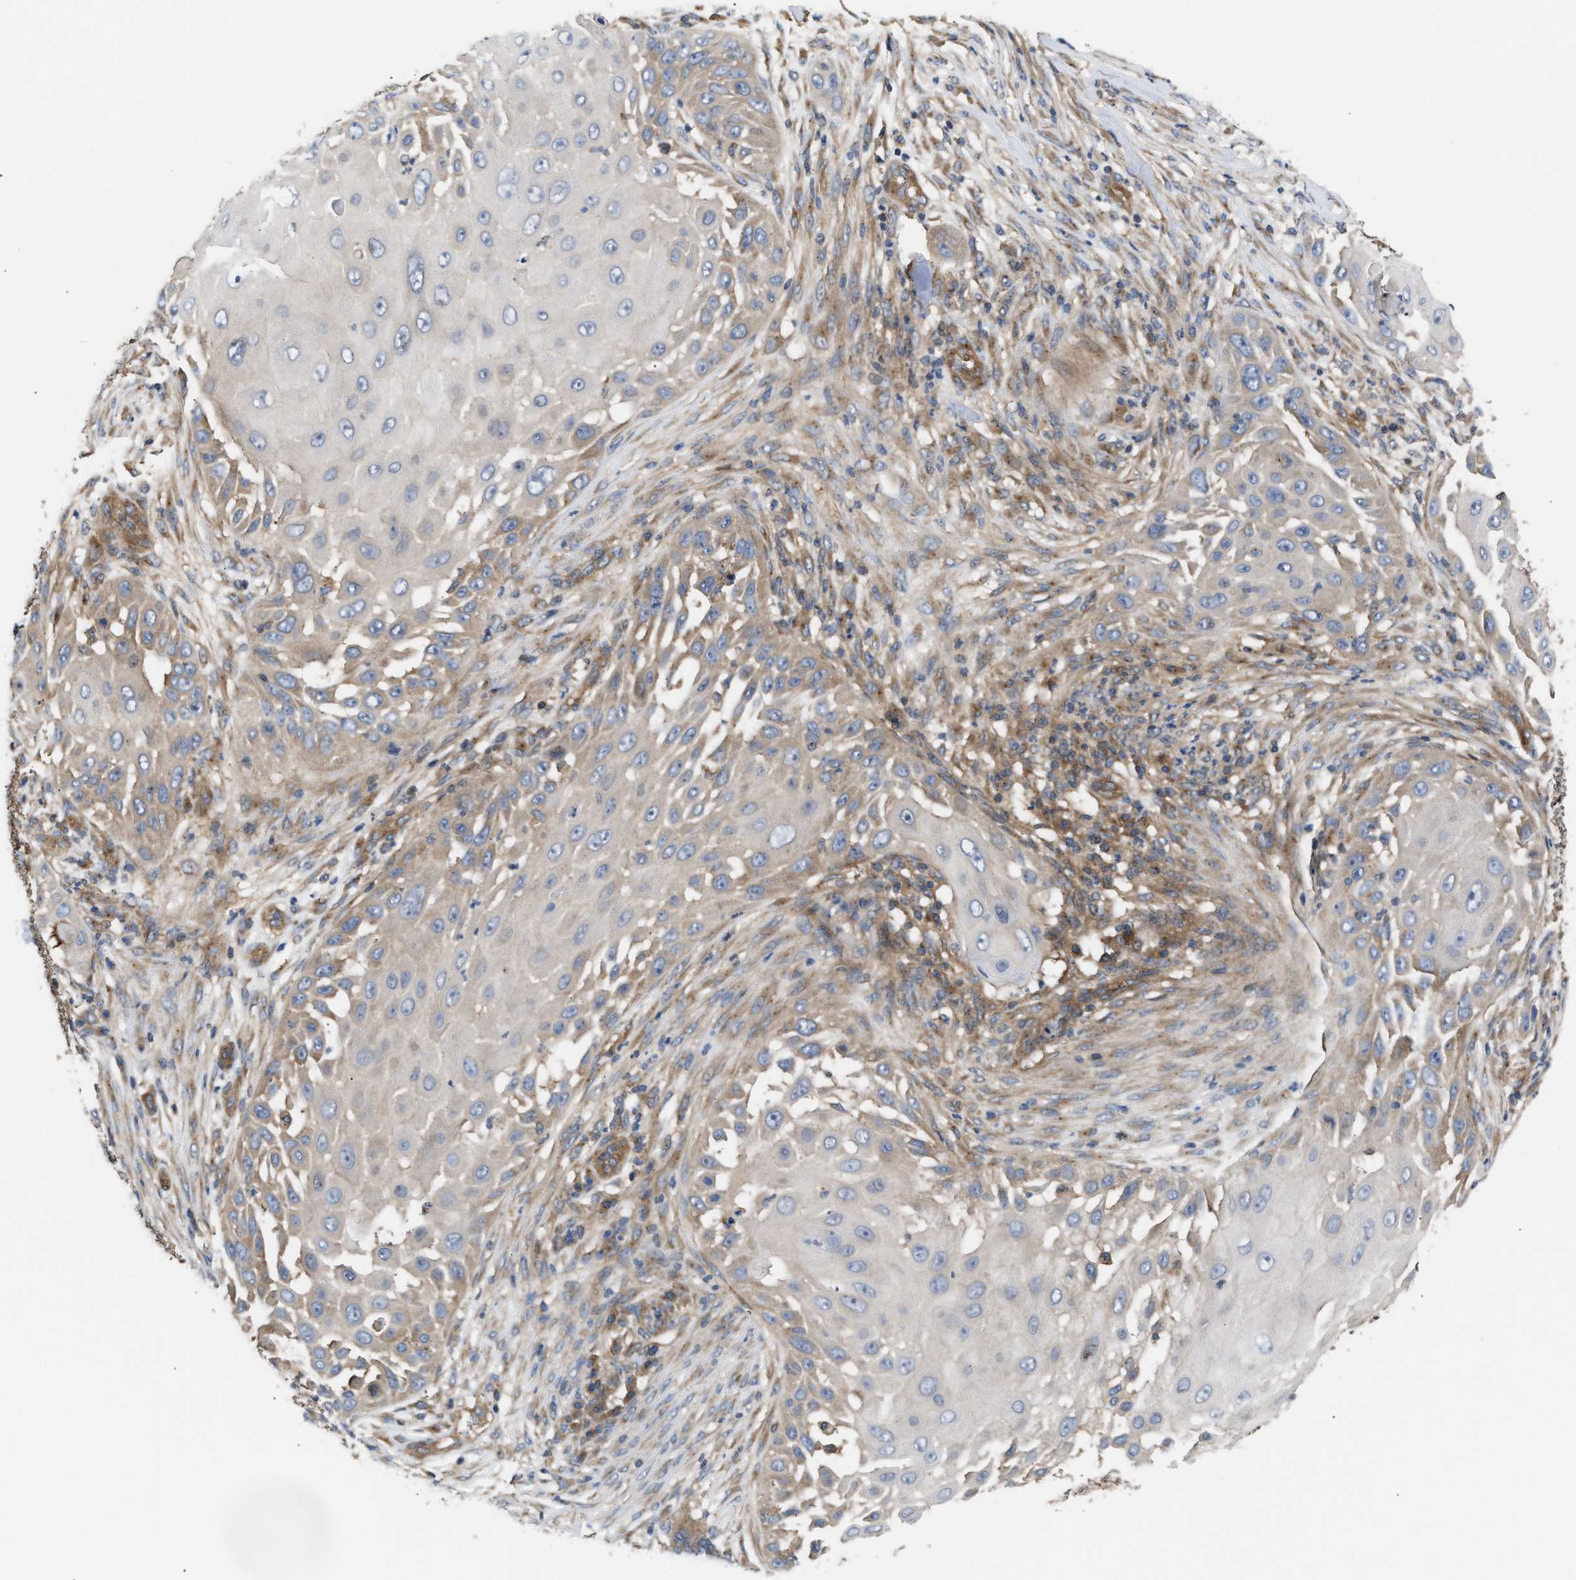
{"staining": {"intensity": "moderate", "quantity": "25%-75%", "location": "cytoplasmic/membranous"}, "tissue": "skin cancer", "cell_type": "Tumor cells", "image_type": "cancer", "snomed": [{"axis": "morphology", "description": "Squamous cell carcinoma, NOS"}, {"axis": "topography", "description": "Skin"}], "caption": "Immunohistochemistry image of neoplastic tissue: skin cancer stained using immunohistochemistry (IHC) exhibits medium levels of moderate protein expression localized specifically in the cytoplasmic/membranous of tumor cells, appearing as a cytoplasmic/membranous brown color.", "gene": "LAPTM4B", "patient": {"sex": "female", "age": 44}}